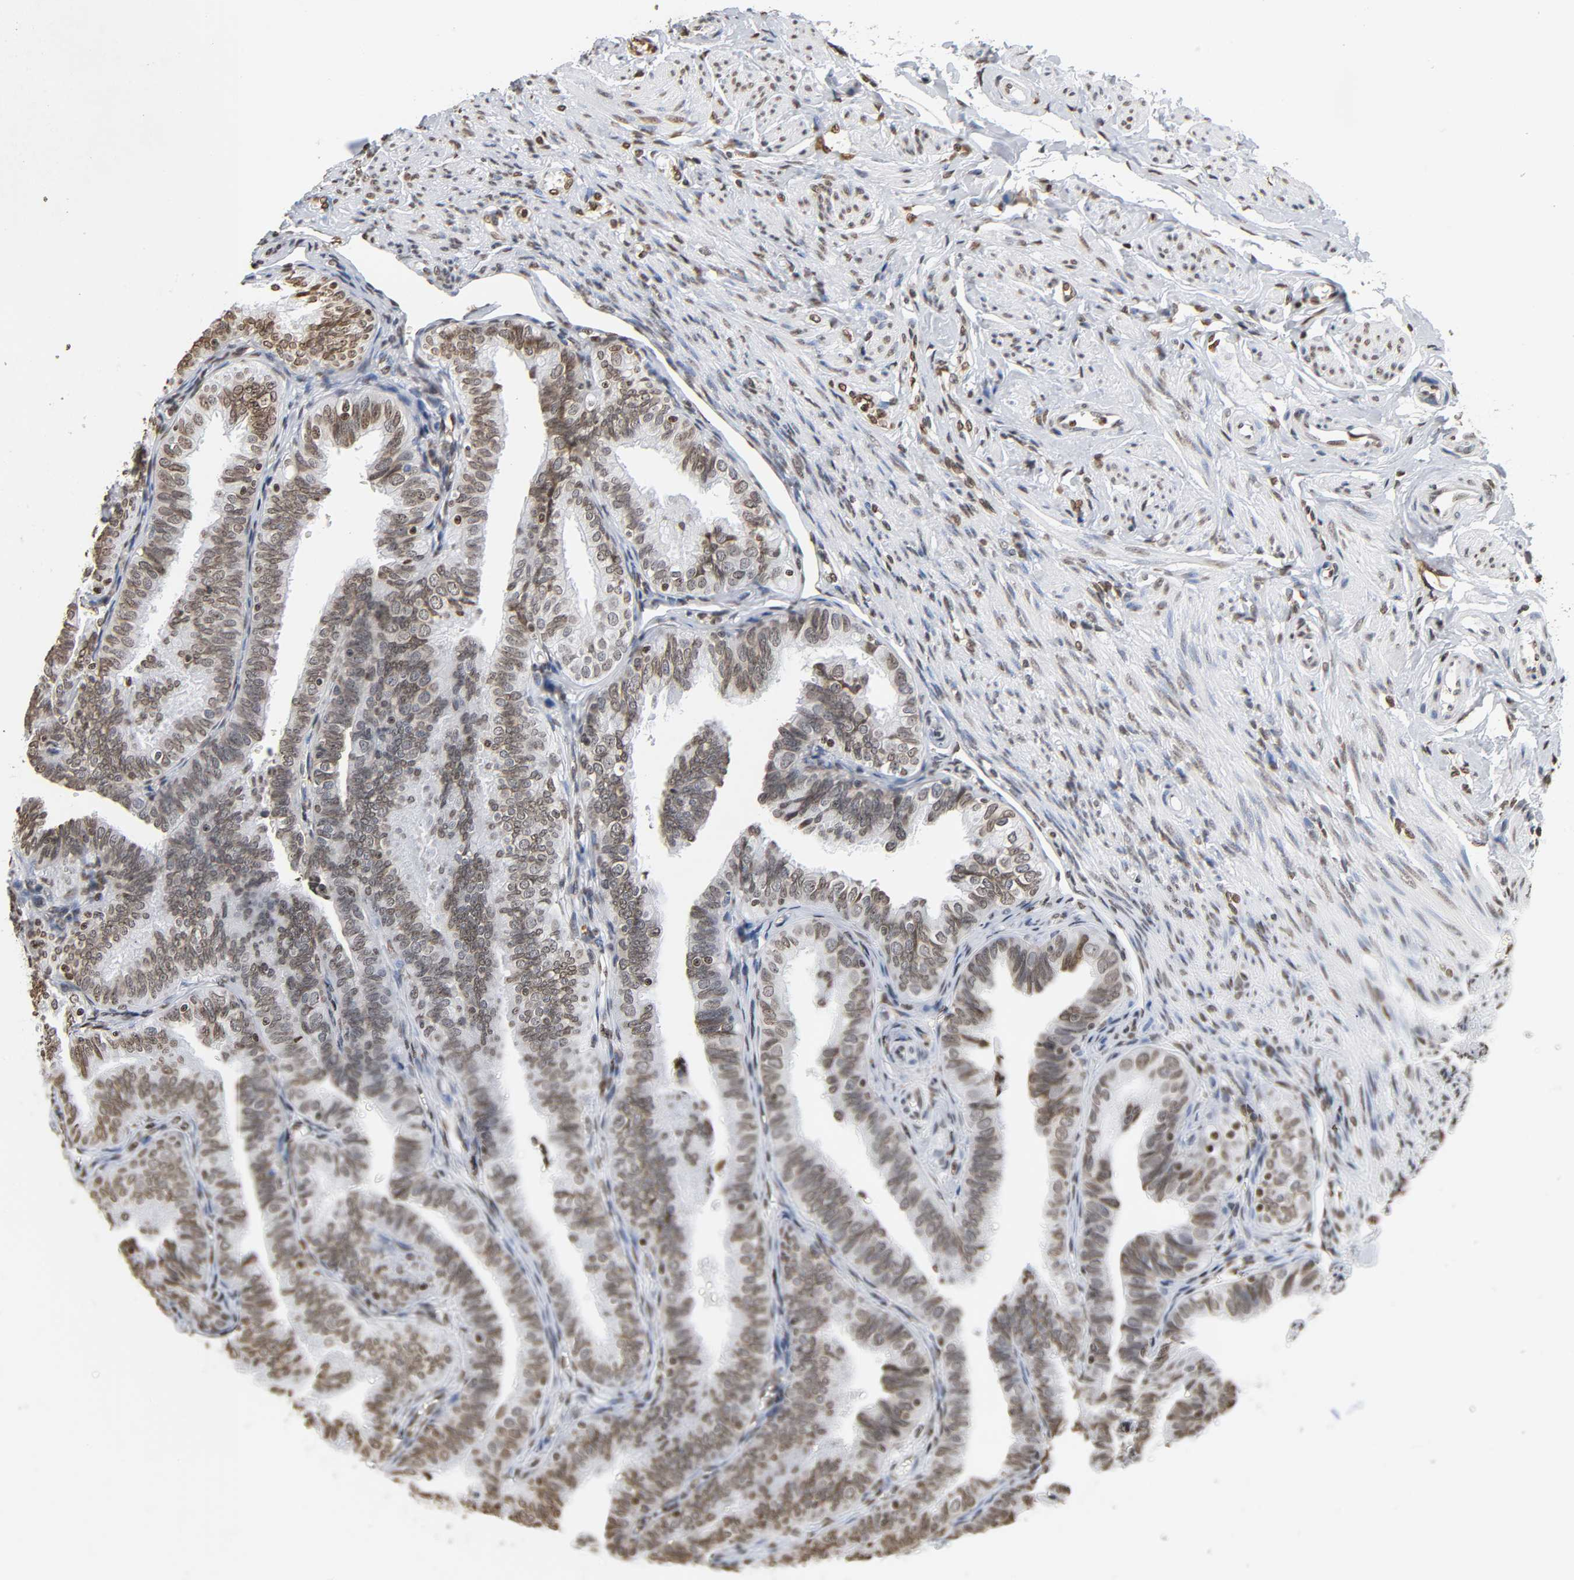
{"staining": {"intensity": "moderate", "quantity": ">75%", "location": "nuclear"}, "tissue": "fallopian tube", "cell_type": "Glandular cells", "image_type": "normal", "snomed": [{"axis": "morphology", "description": "Normal tissue, NOS"}, {"axis": "topography", "description": "Fallopian tube"}], "caption": "Immunohistochemistry (DAB (3,3'-diaminobenzidine)) staining of benign fallopian tube shows moderate nuclear protein staining in approximately >75% of glandular cells. Immunohistochemistry (ihc) stains the protein in brown and the nuclei are stained blue.", "gene": "HOXA6", "patient": {"sex": "female", "age": 46}}